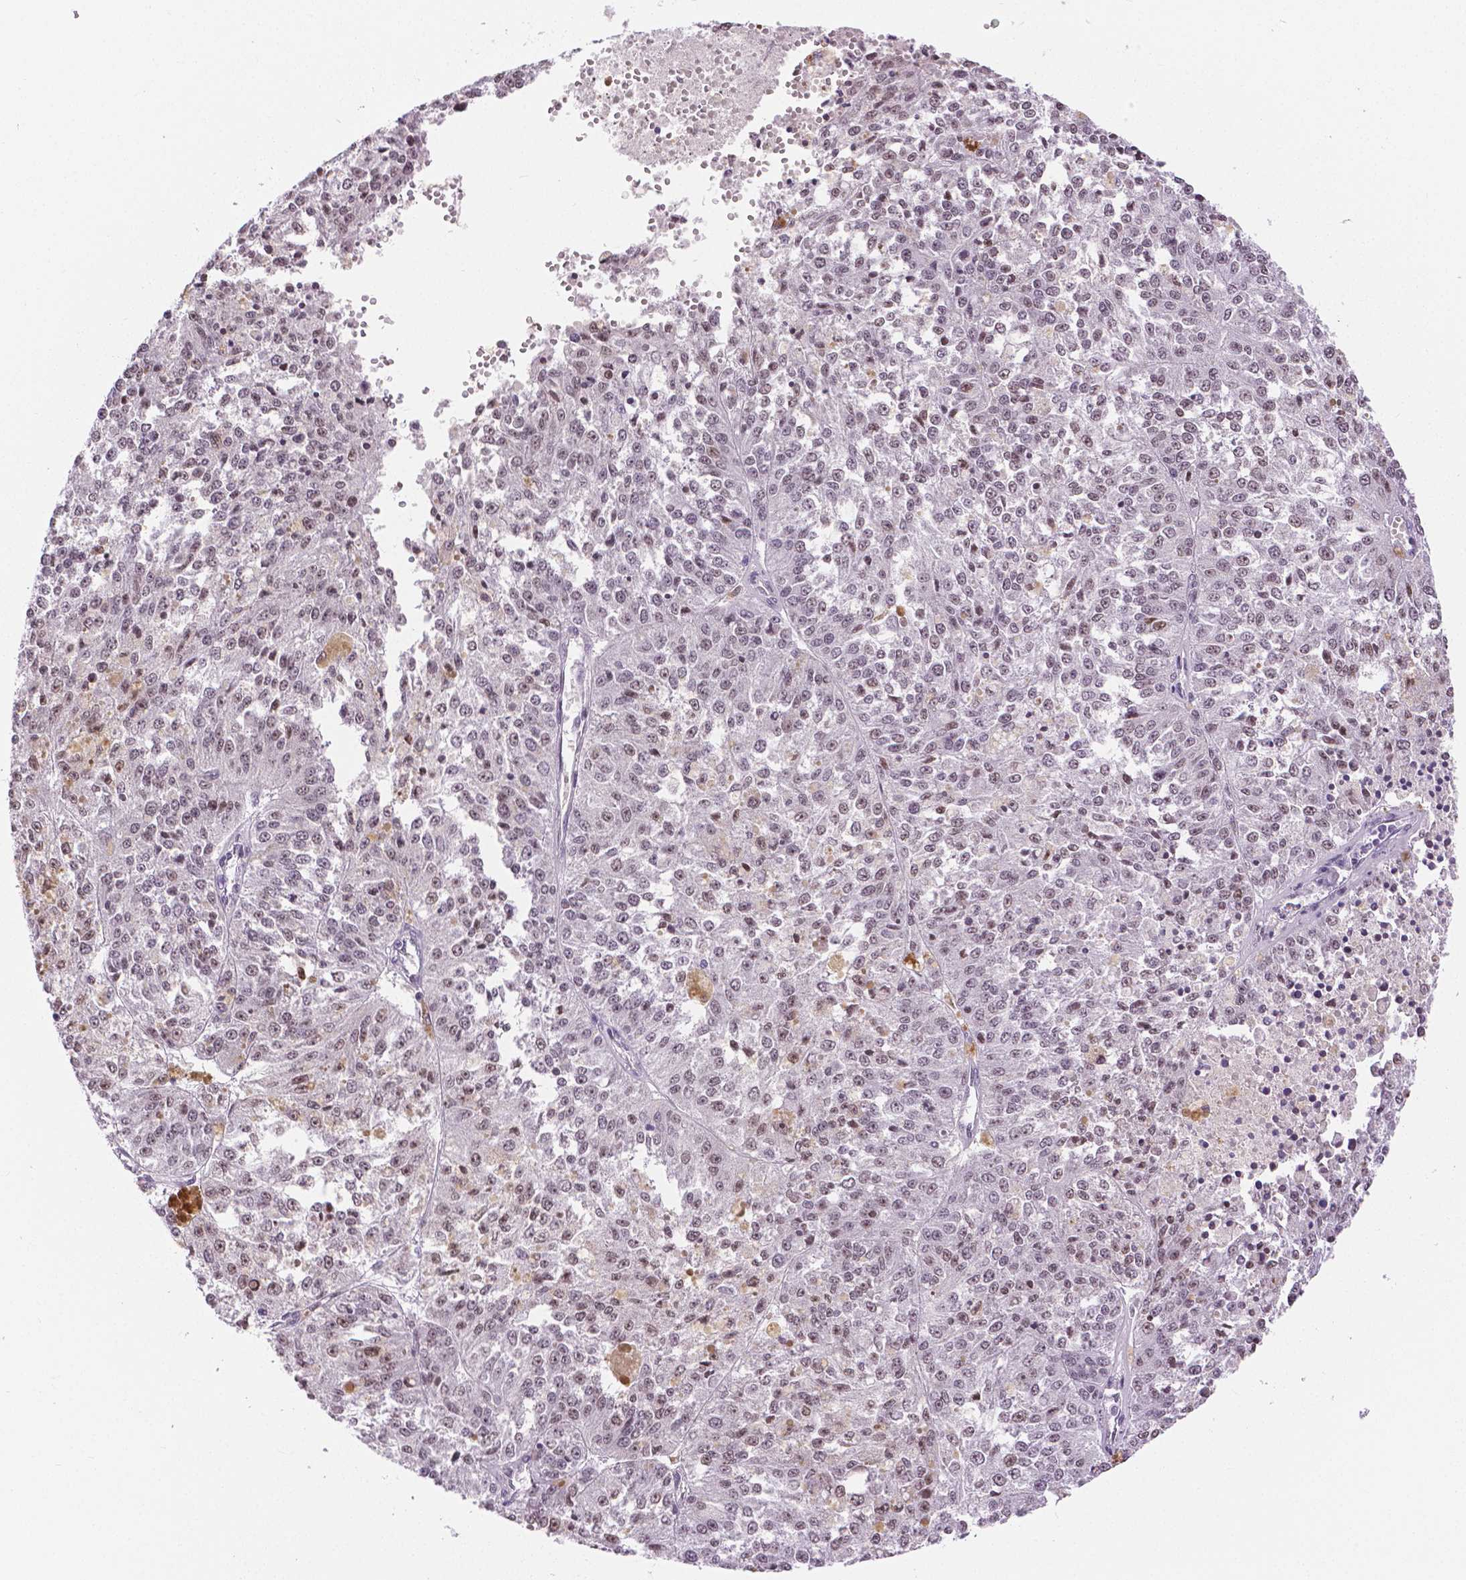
{"staining": {"intensity": "weak", "quantity": "<25%", "location": "nuclear"}, "tissue": "melanoma", "cell_type": "Tumor cells", "image_type": "cancer", "snomed": [{"axis": "morphology", "description": "Malignant melanoma, Metastatic site"}, {"axis": "topography", "description": "Lymph node"}], "caption": "A photomicrograph of melanoma stained for a protein reveals no brown staining in tumor cells.", "gene": "NHP2", "patient": {"sex": "female", "age": 64}}